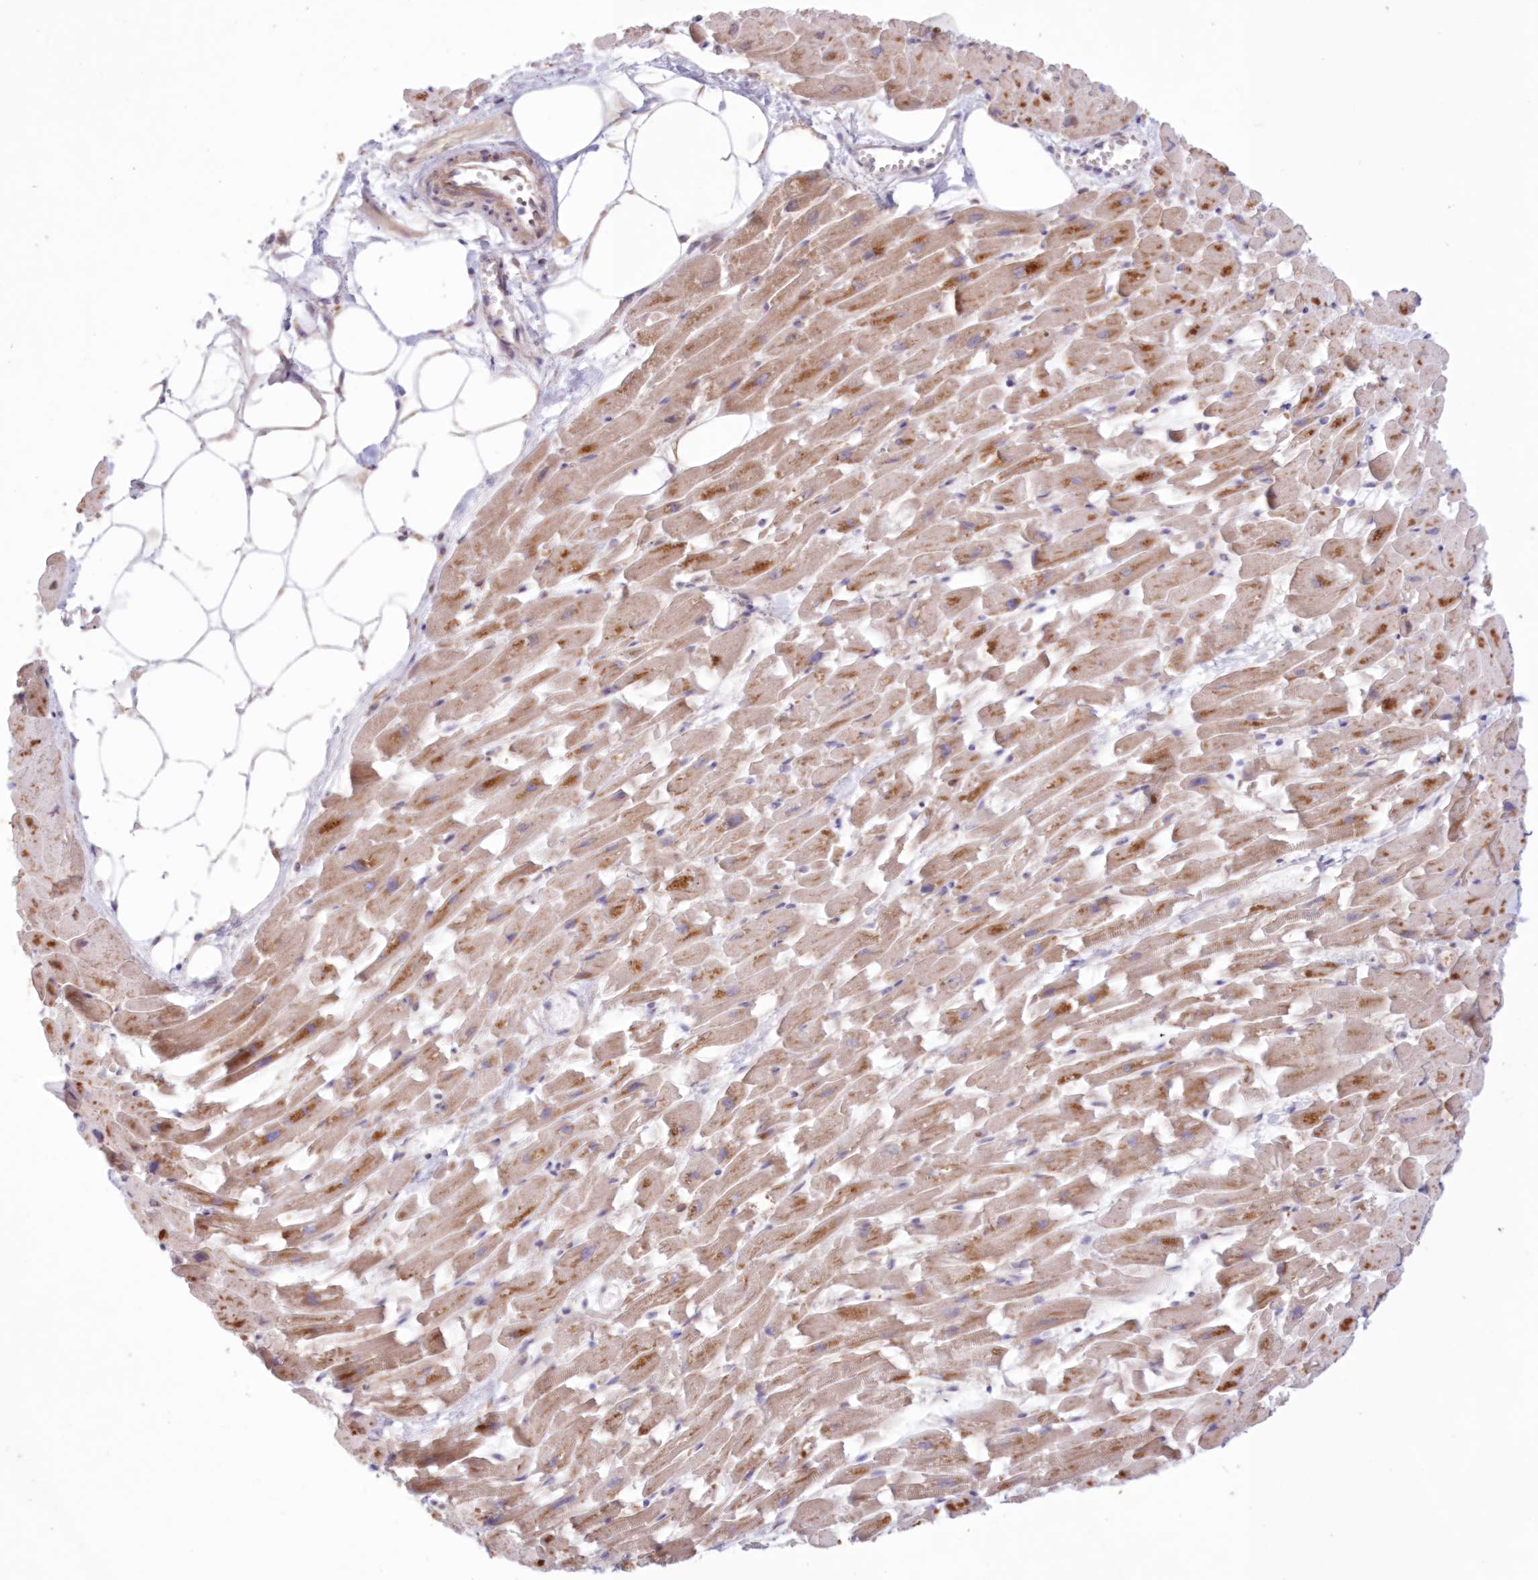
{"staining": {"intensity": "moderate", "quantity": ">75%", "location": "cytoplasmic/membranous"}, "tissue": "heart muscle", "cell_type": "Cardiomyocytes", "image_type": "normal", "snomed": [{"axis": "morphology", "description": "Normal tissue, NOS"}, {"axis": "topography", "description": "Heart"}], "caption": "Moderate cytoplasmic/membranous protein expression is identified in about >75% of cardiomyocytes in heart muscle. (DAB (3,3'-diaminobenzidine) IHC, brown staining for protein, blue staining for nuclei).", "gene": "PCYOX1L", "patient": {"sex": "female", "age": 64}}